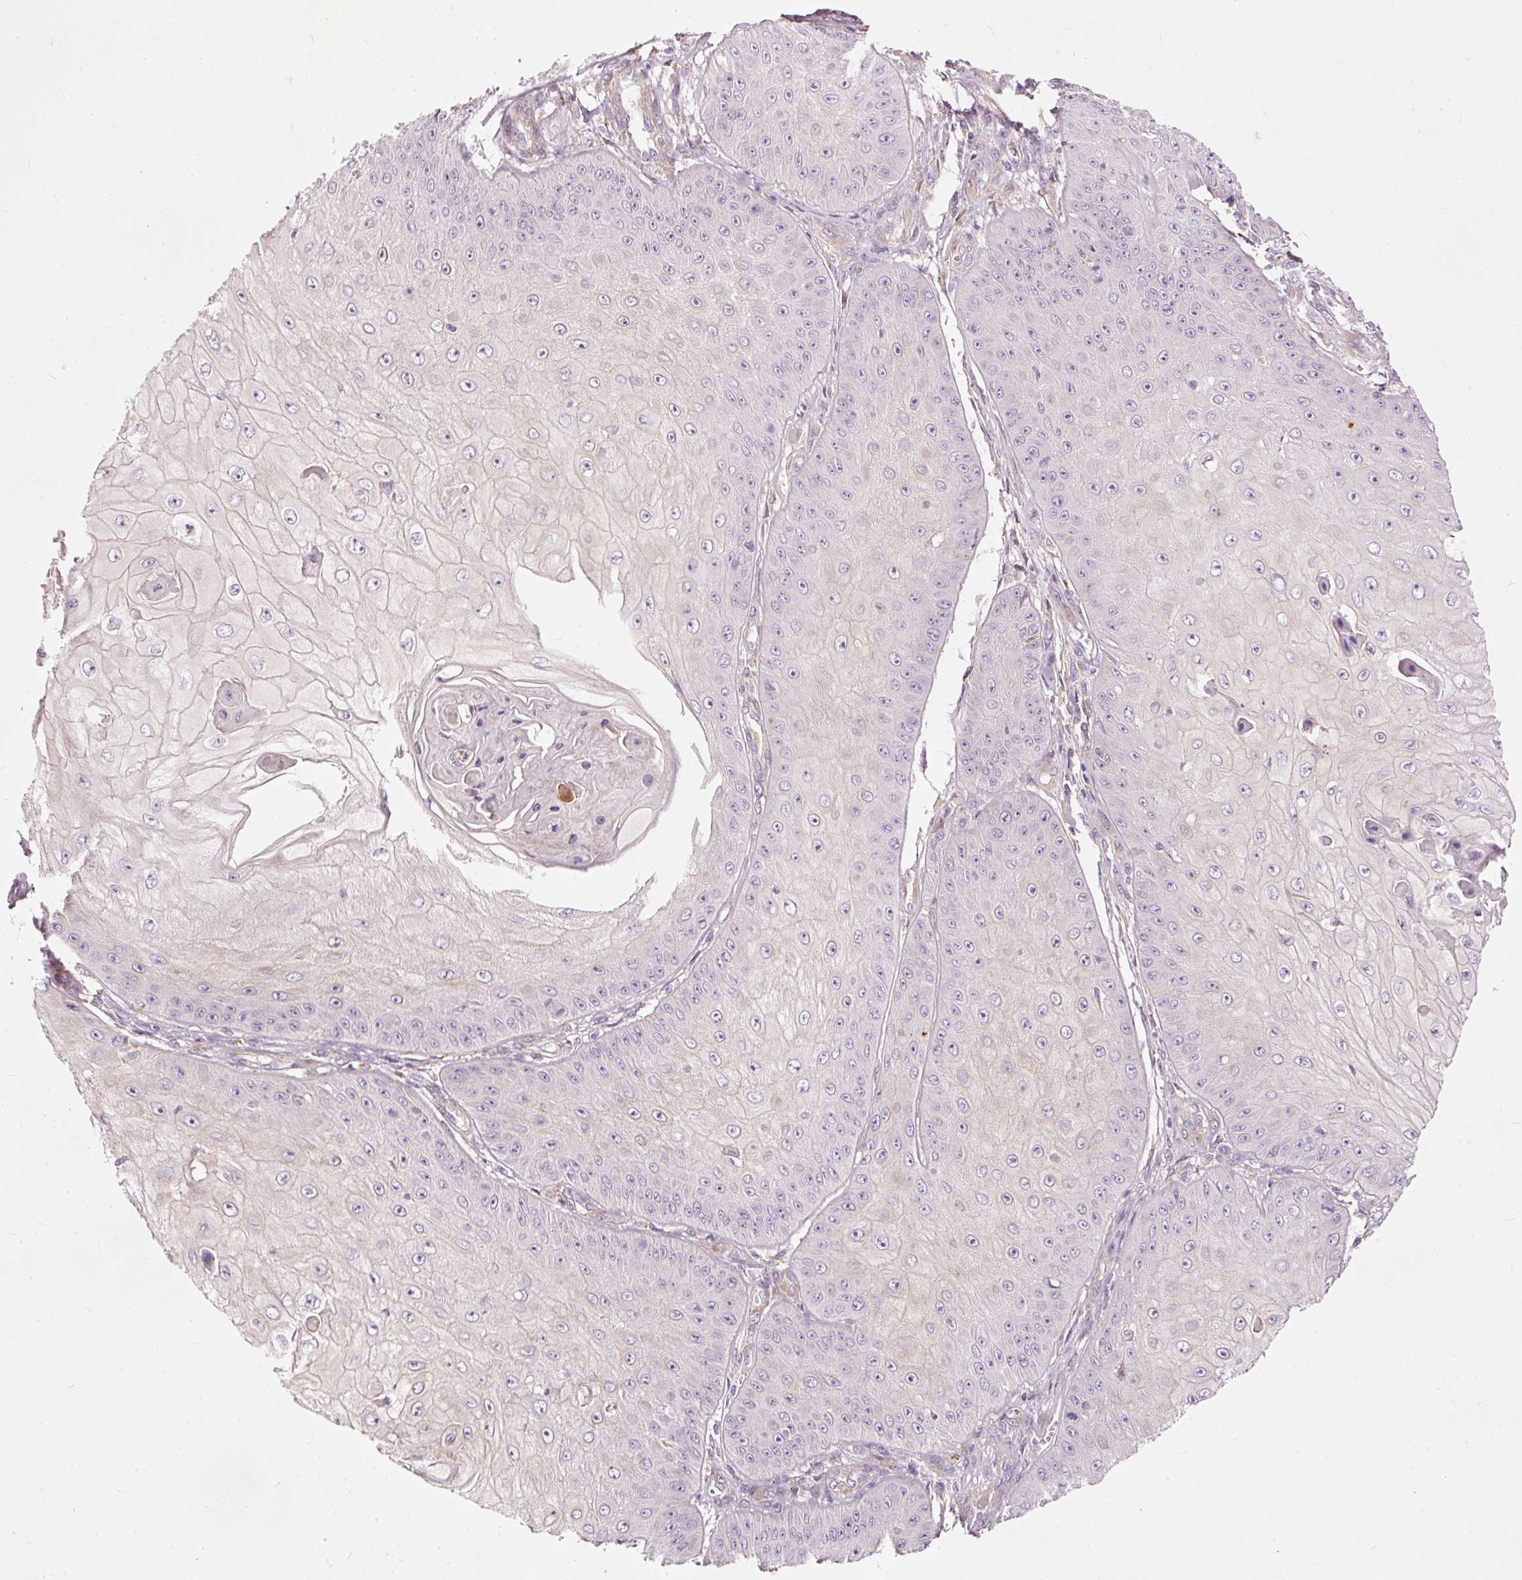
{"staining": {"intensity": "negative", "quantity": "none", "location": "none"}, "tissue": "skin cancer", "cell_type": "Tumor cells", "image_type": "cancer", "snomed": [{"axis": "morphology", "description": "Squamous cell carcinoma, NOS"}, {"axis": "topography", "description": "Skin"}], "caption": "Immunohistochemistry of human skin cancer displays no positivity in tumor cells.", "gene": "PAQR9", "patient": {"sex": "male", "age": 70}}